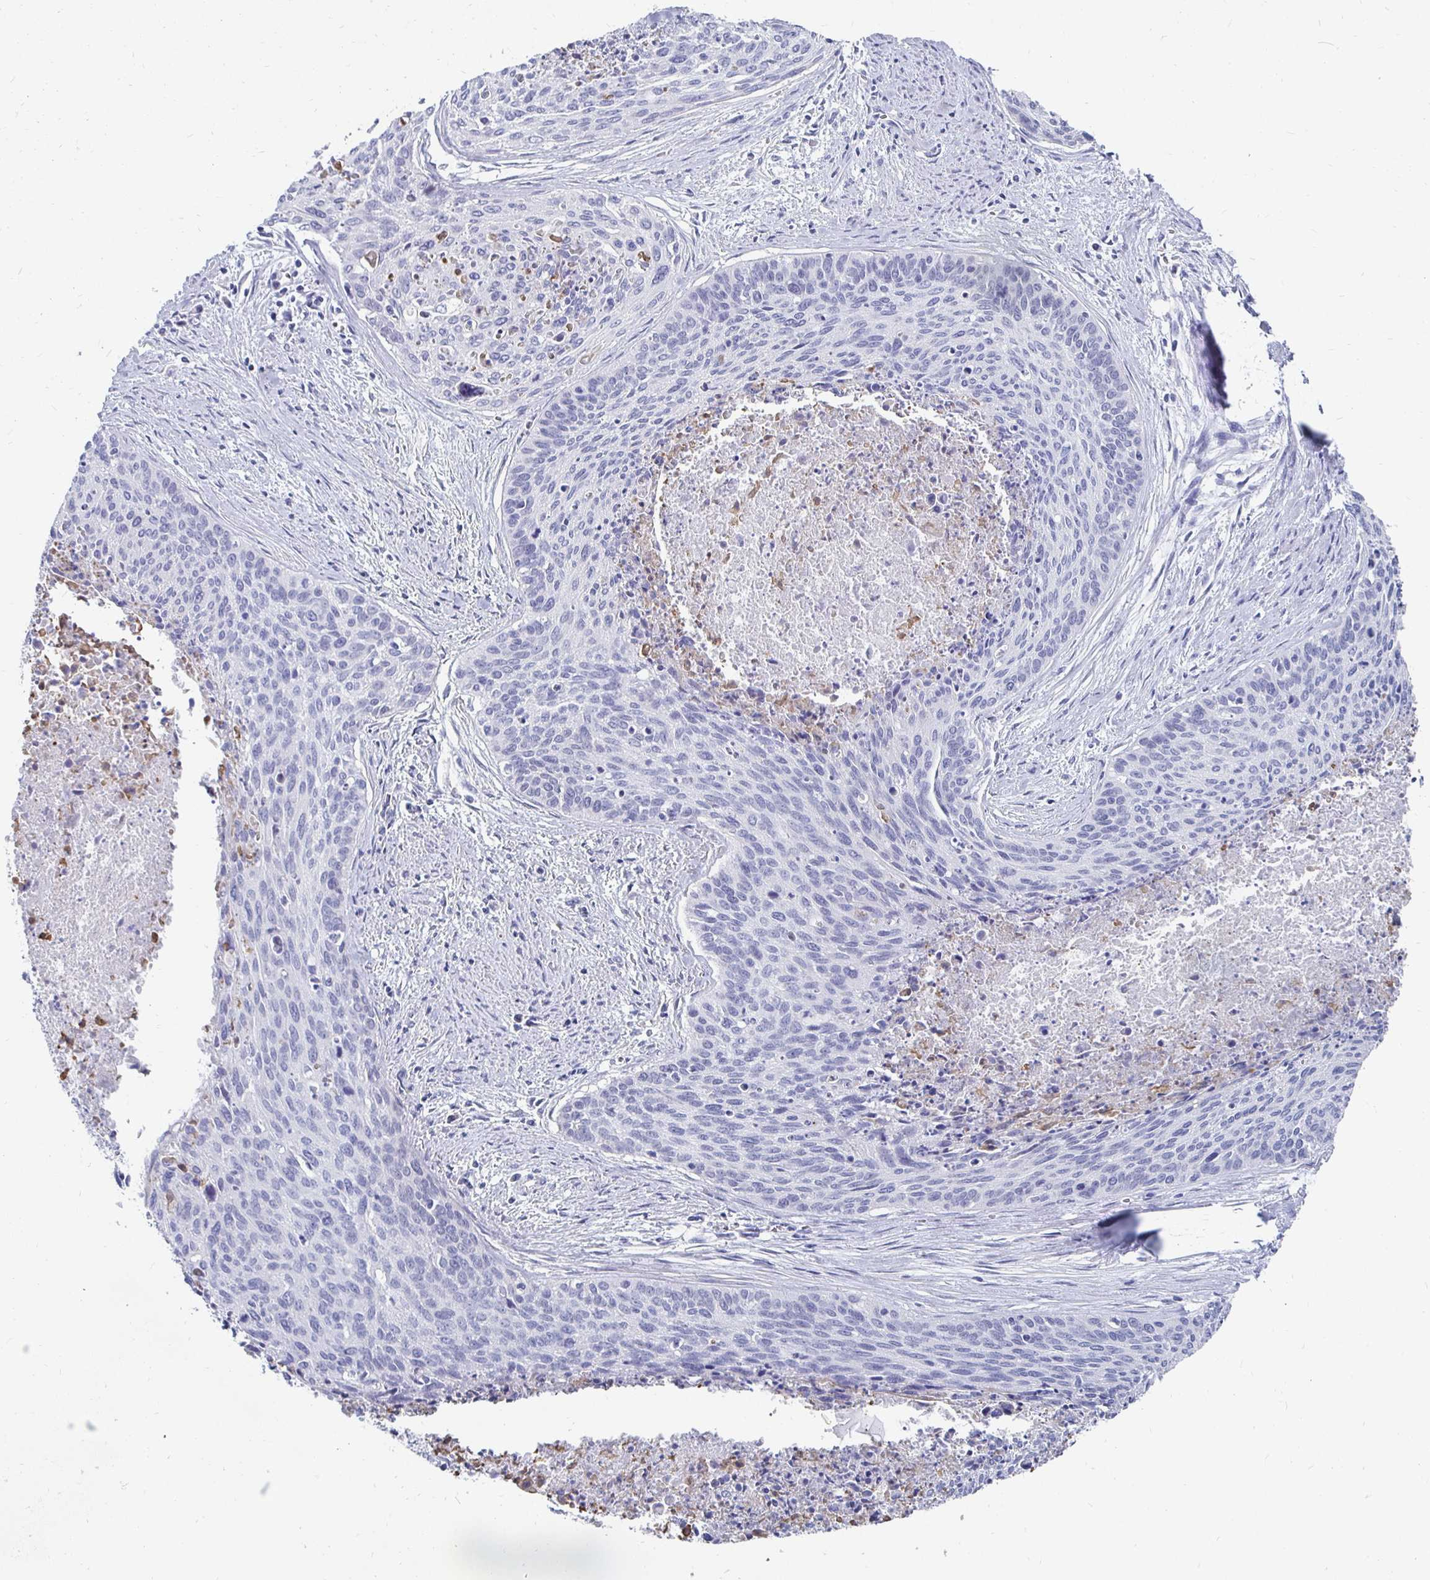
{"staining": {"intensity": "negative", "quantity": "none", "location": "none"}, "tissue": "cervical cancer", "cell_type": "Tumor cells", "image_type": "cancer", "snomed": [{"axis": "morphology", "description": "Squamous cell carcinoma, NOS"}, {"axis": "topography", "description": "Cervix"}], "caption": "This is an immunohistochemistry (IHC) image of cervical cancer. There is no positivity in tumor cells.", "gene": "SYCP3", "patient": {"sex": "female", "age": 55}}